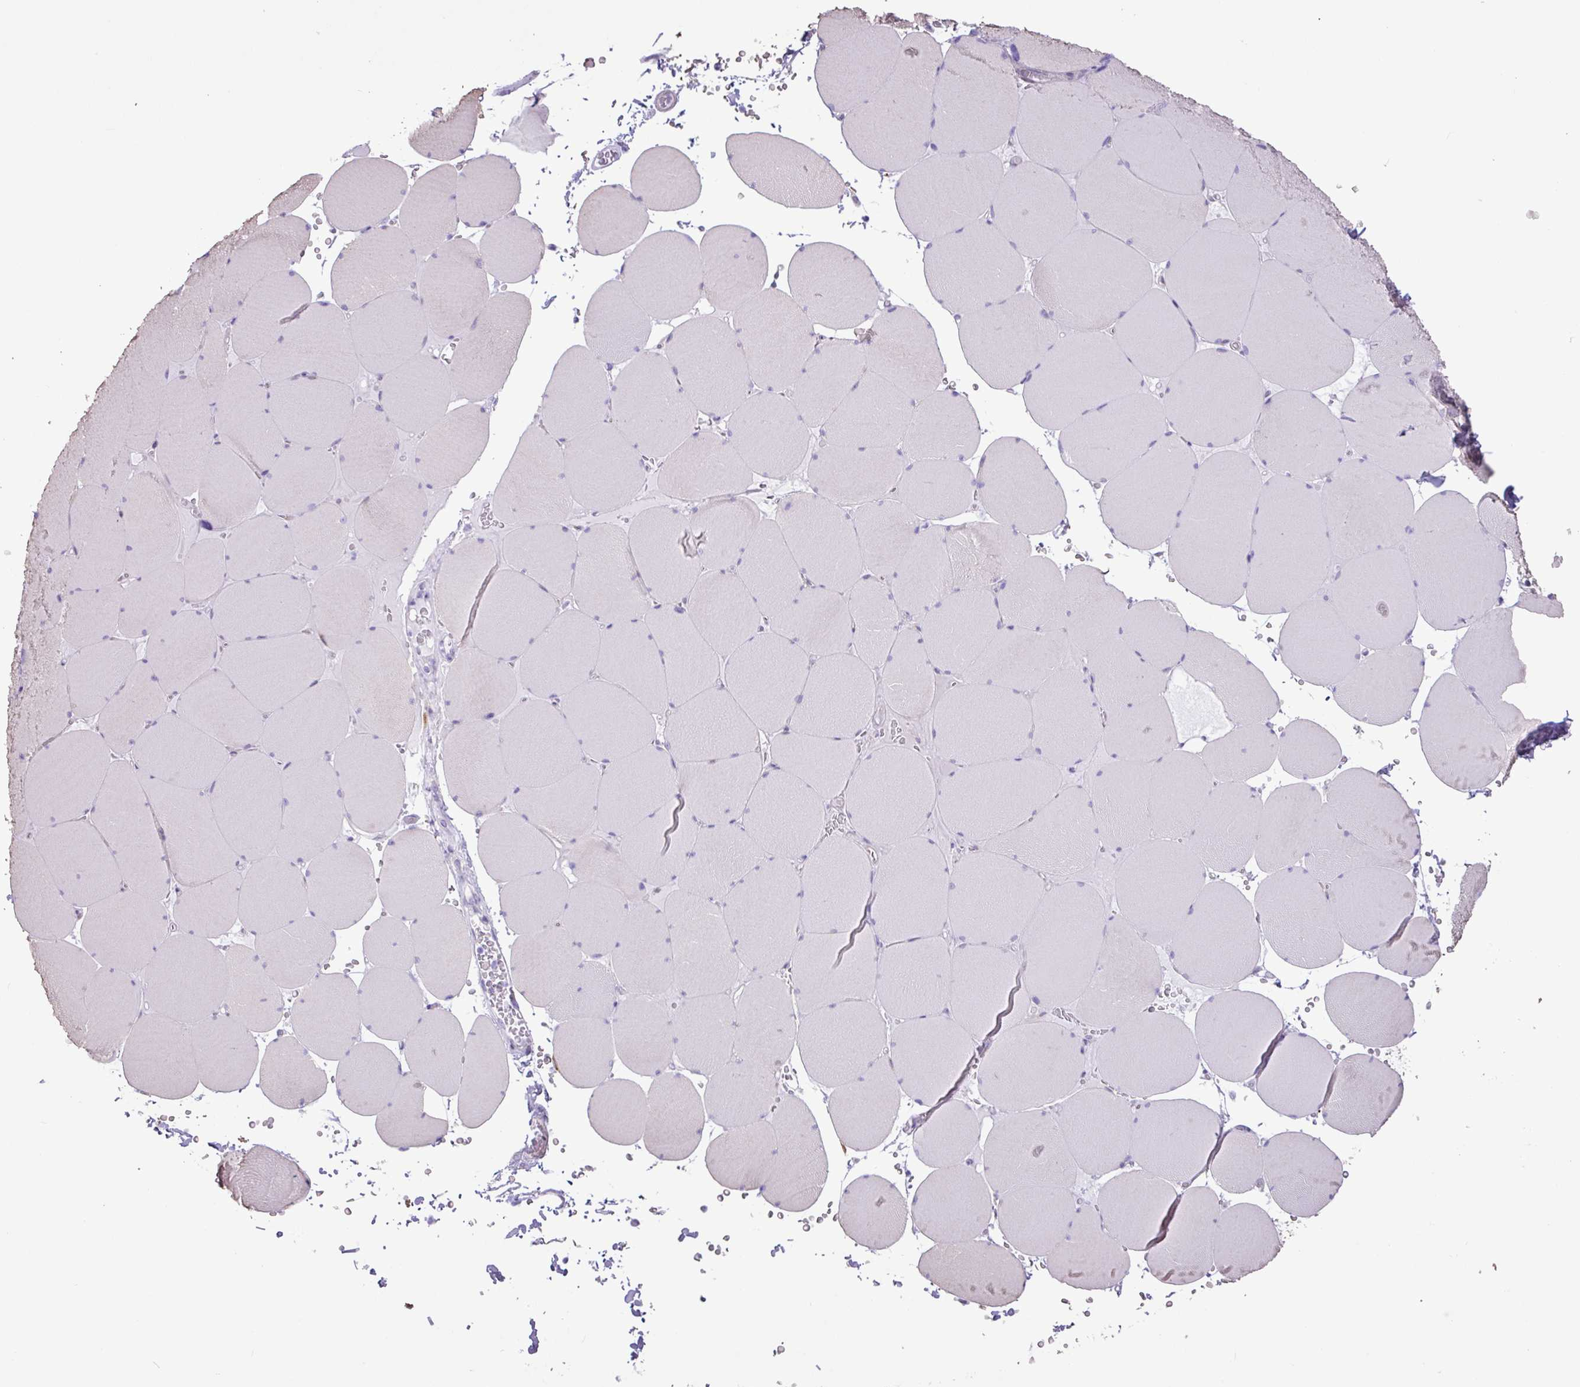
{"staining": {"intensity": "negative", "quantity": "none", "location": "none"}, "tissue": "skeletal muscle", "cell_type": "Myocytes", "image_type": "normal", "snomed": [{"axis": "morphology", "description": "Normal tissue, NOS"}, {"axis": "topography", "description": "Skeletal muscle"}, {"axis": "topography", "description": "Head-Neck"}], "caption": "Protein analysis of benign skeletal muscle displays no significant positivity in myocytes. (DAB IHC with hematoxylin counter stain).", "gene": "SLC38A1", "patient": {"sex": "male", "age": 66}}